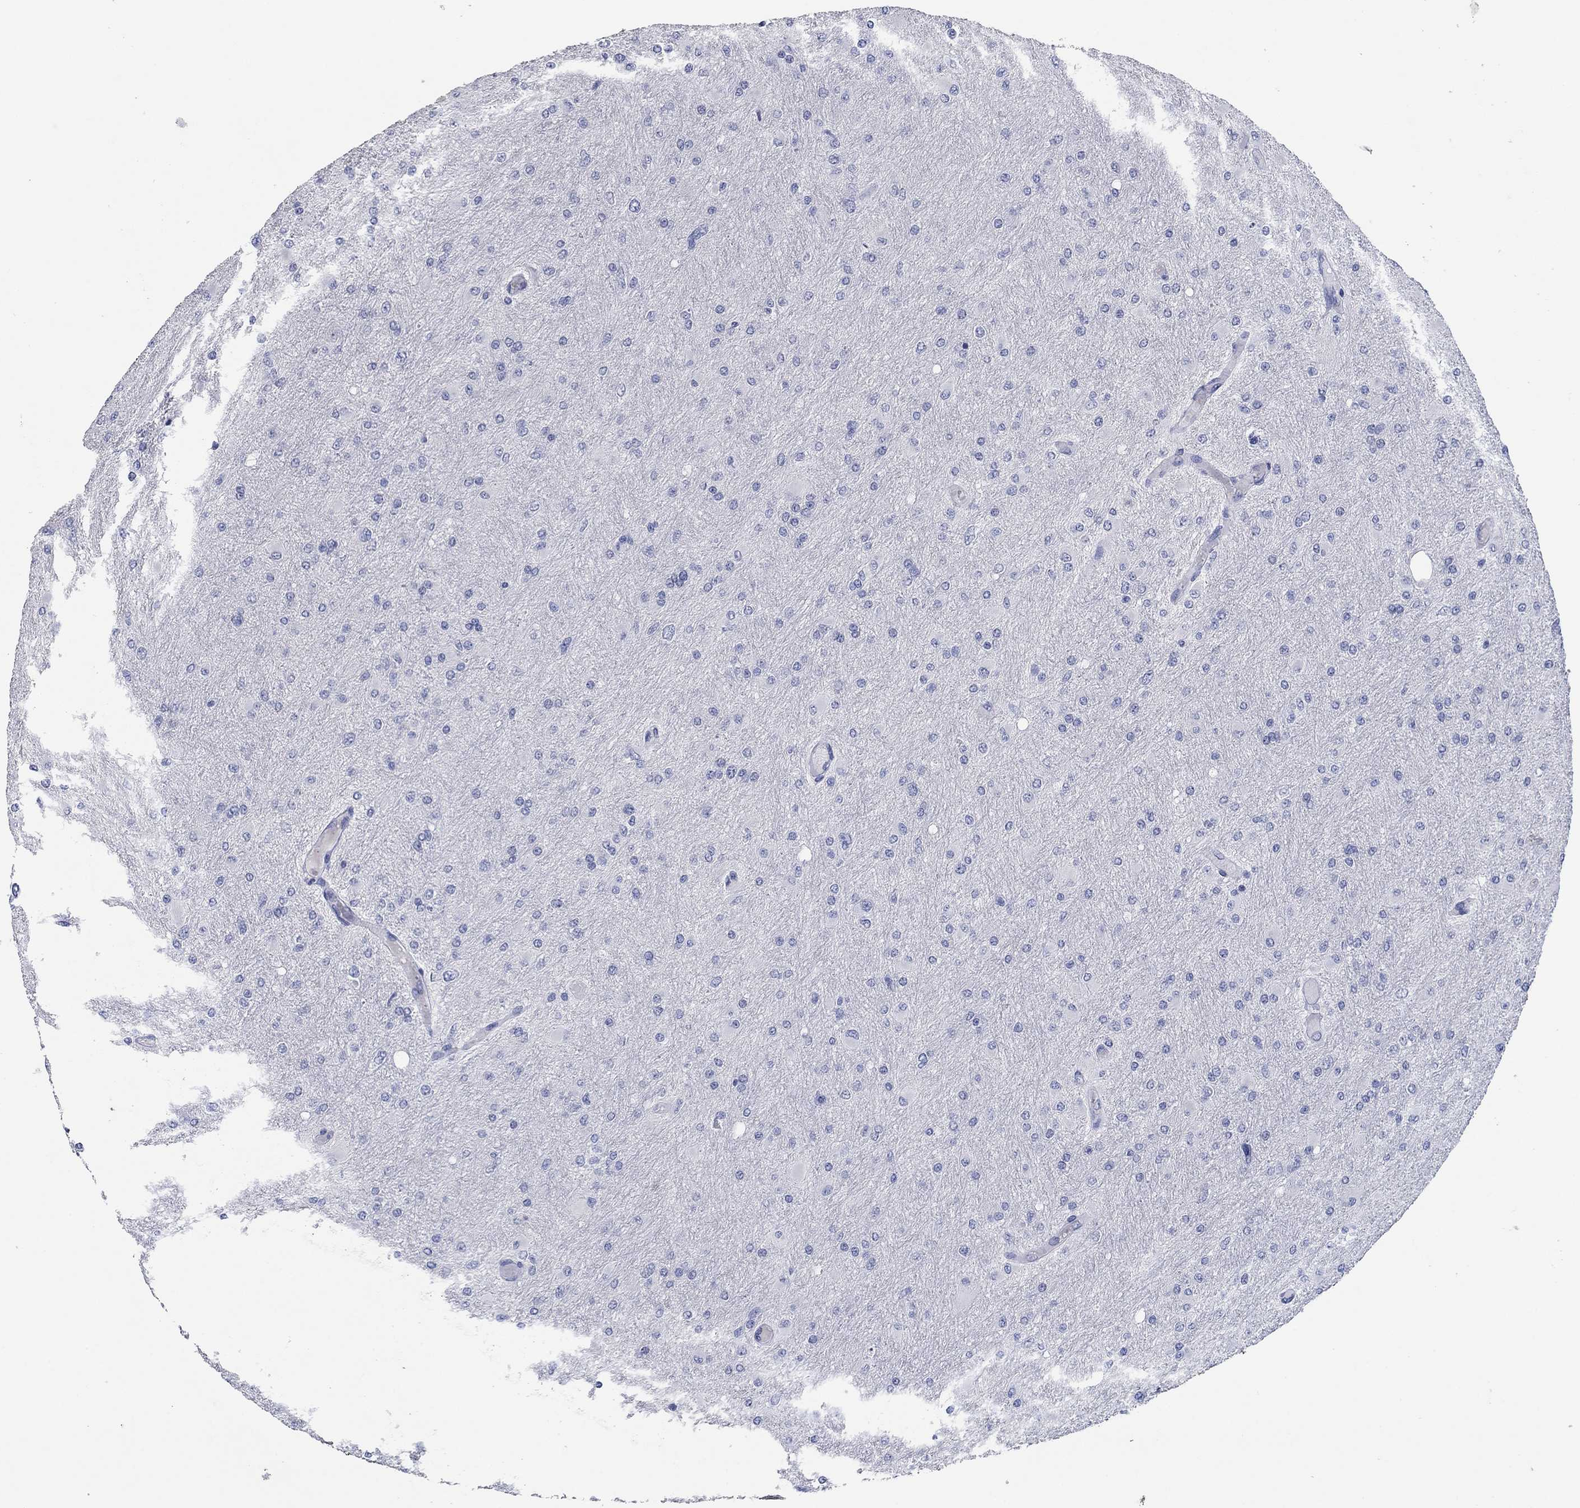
{"staining": {"intensity": "negative", "quantity": "none", "location": "none"}, "tissue": "glioma", "cell_type": "Tumor cells", "image_type": "cancer", "snomed": [{"axis": "morphology", "description": "Glioma, malignant, High grade"}, {"axis": "topography", "description": "Cerebral cortex"}], "caption": "IHC image of neoplastic tissue: human high-grade glioma (malignant) stained with DAB shows no significant protein expression in tumor cells. Brightfield microscopy of IHC stained with DAB (3,3'-diaminobenzidine) (brown) and hematoxylin (blue), captured at high magnification.", "gene": "POU5F1", "patient": {"sex": "female", "age": 36}}